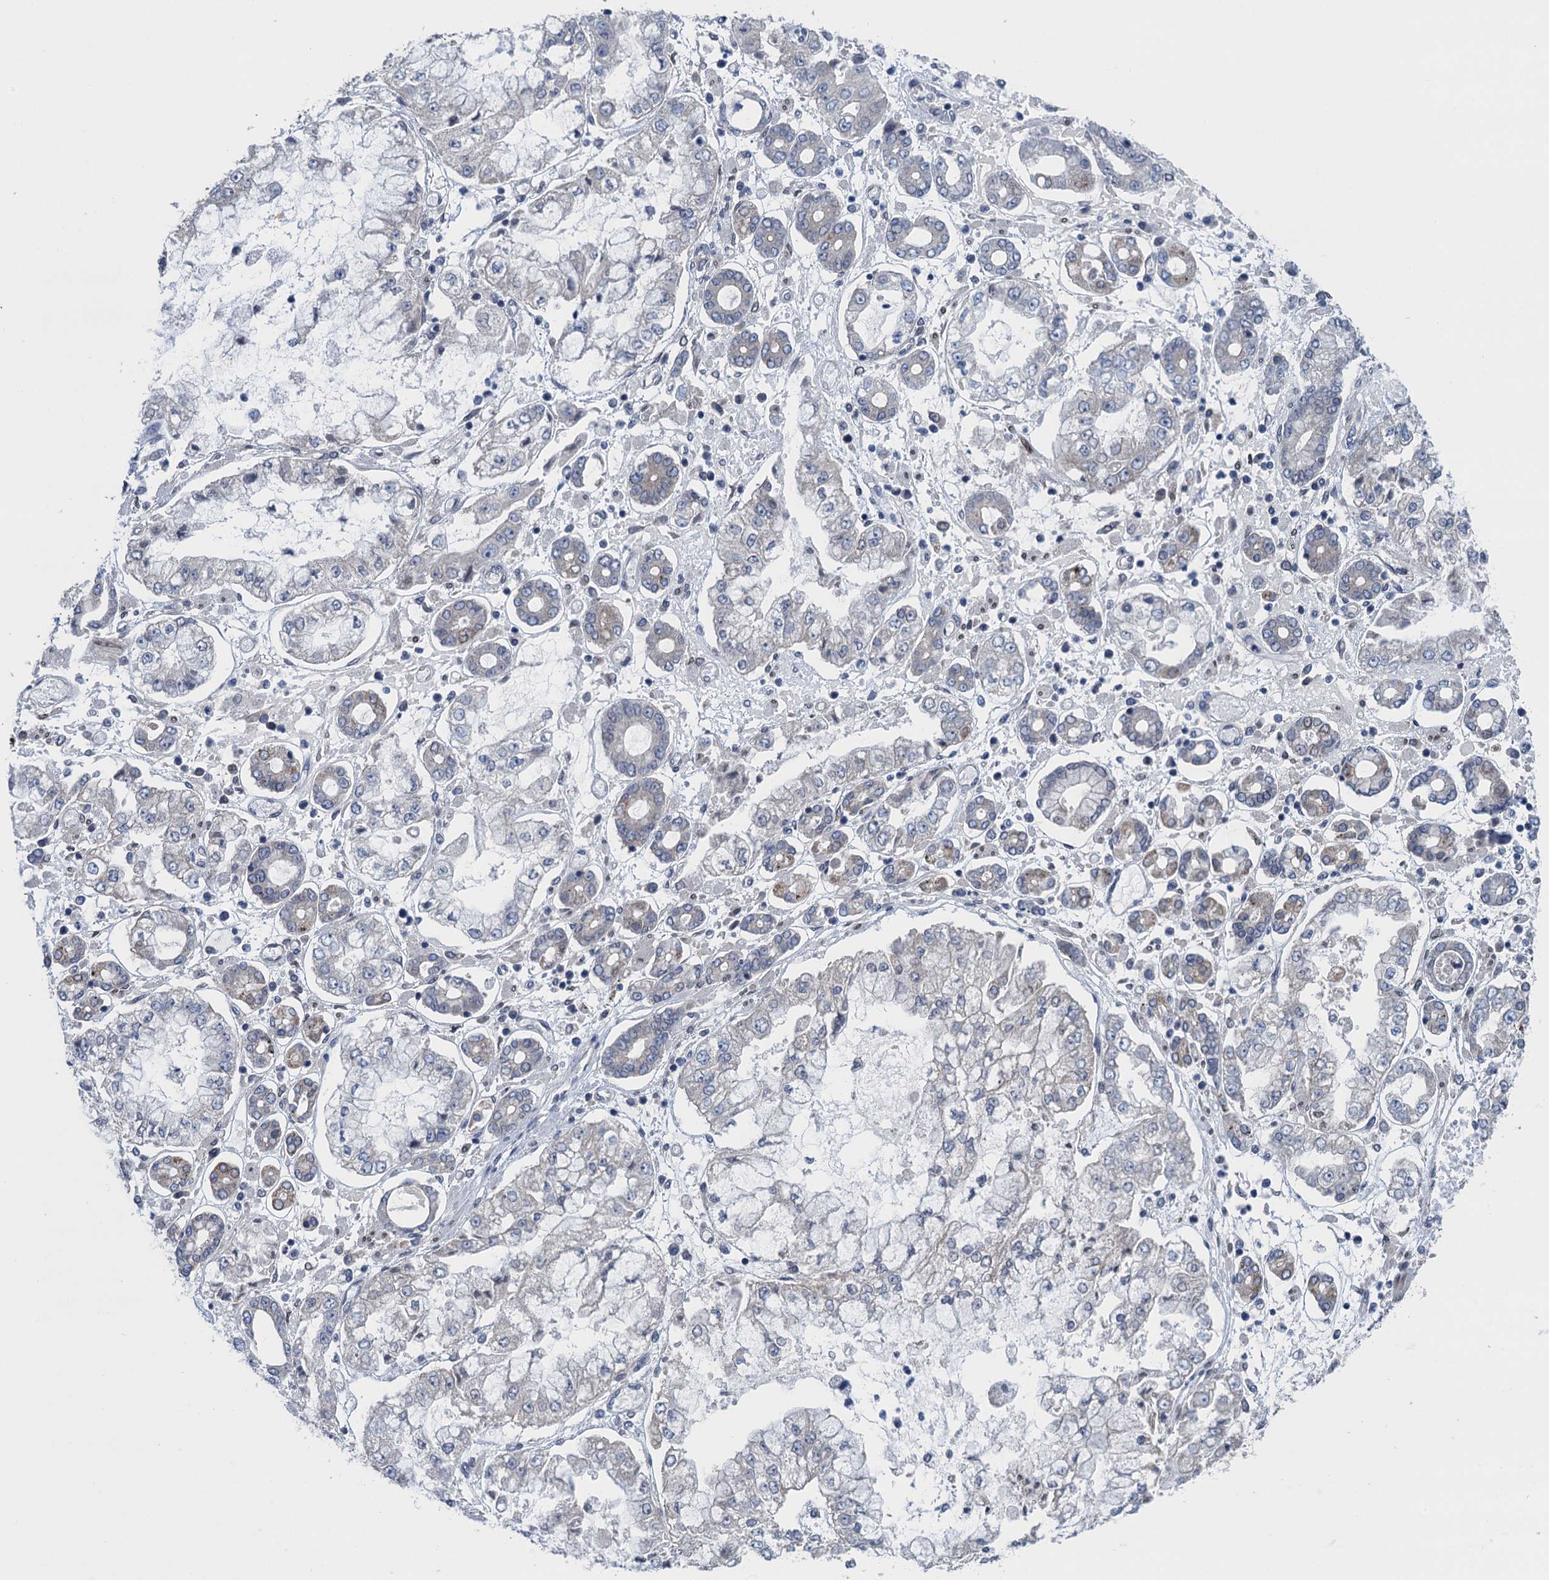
{"staining": {"intensity": "negative", "quantity": "none", "location": "none"}, "tissue": "stomach cancer", "cell_type": "Tumor cells", "image_type": "cancer", "snomed": [{"axis": "morphology", "description": "Adenocarcinoma, NOS"}, {"axis": "topography", "description": "Stomach"}], "caption": "A high-resolution image shows immunohistochemistry (IHC) staining of stomach cancer (adenocarcinoma), which demonstrates no significant expression in tumor cells.", "gene": "CTU2", "patient": {"sex": "male", "age": 76}}